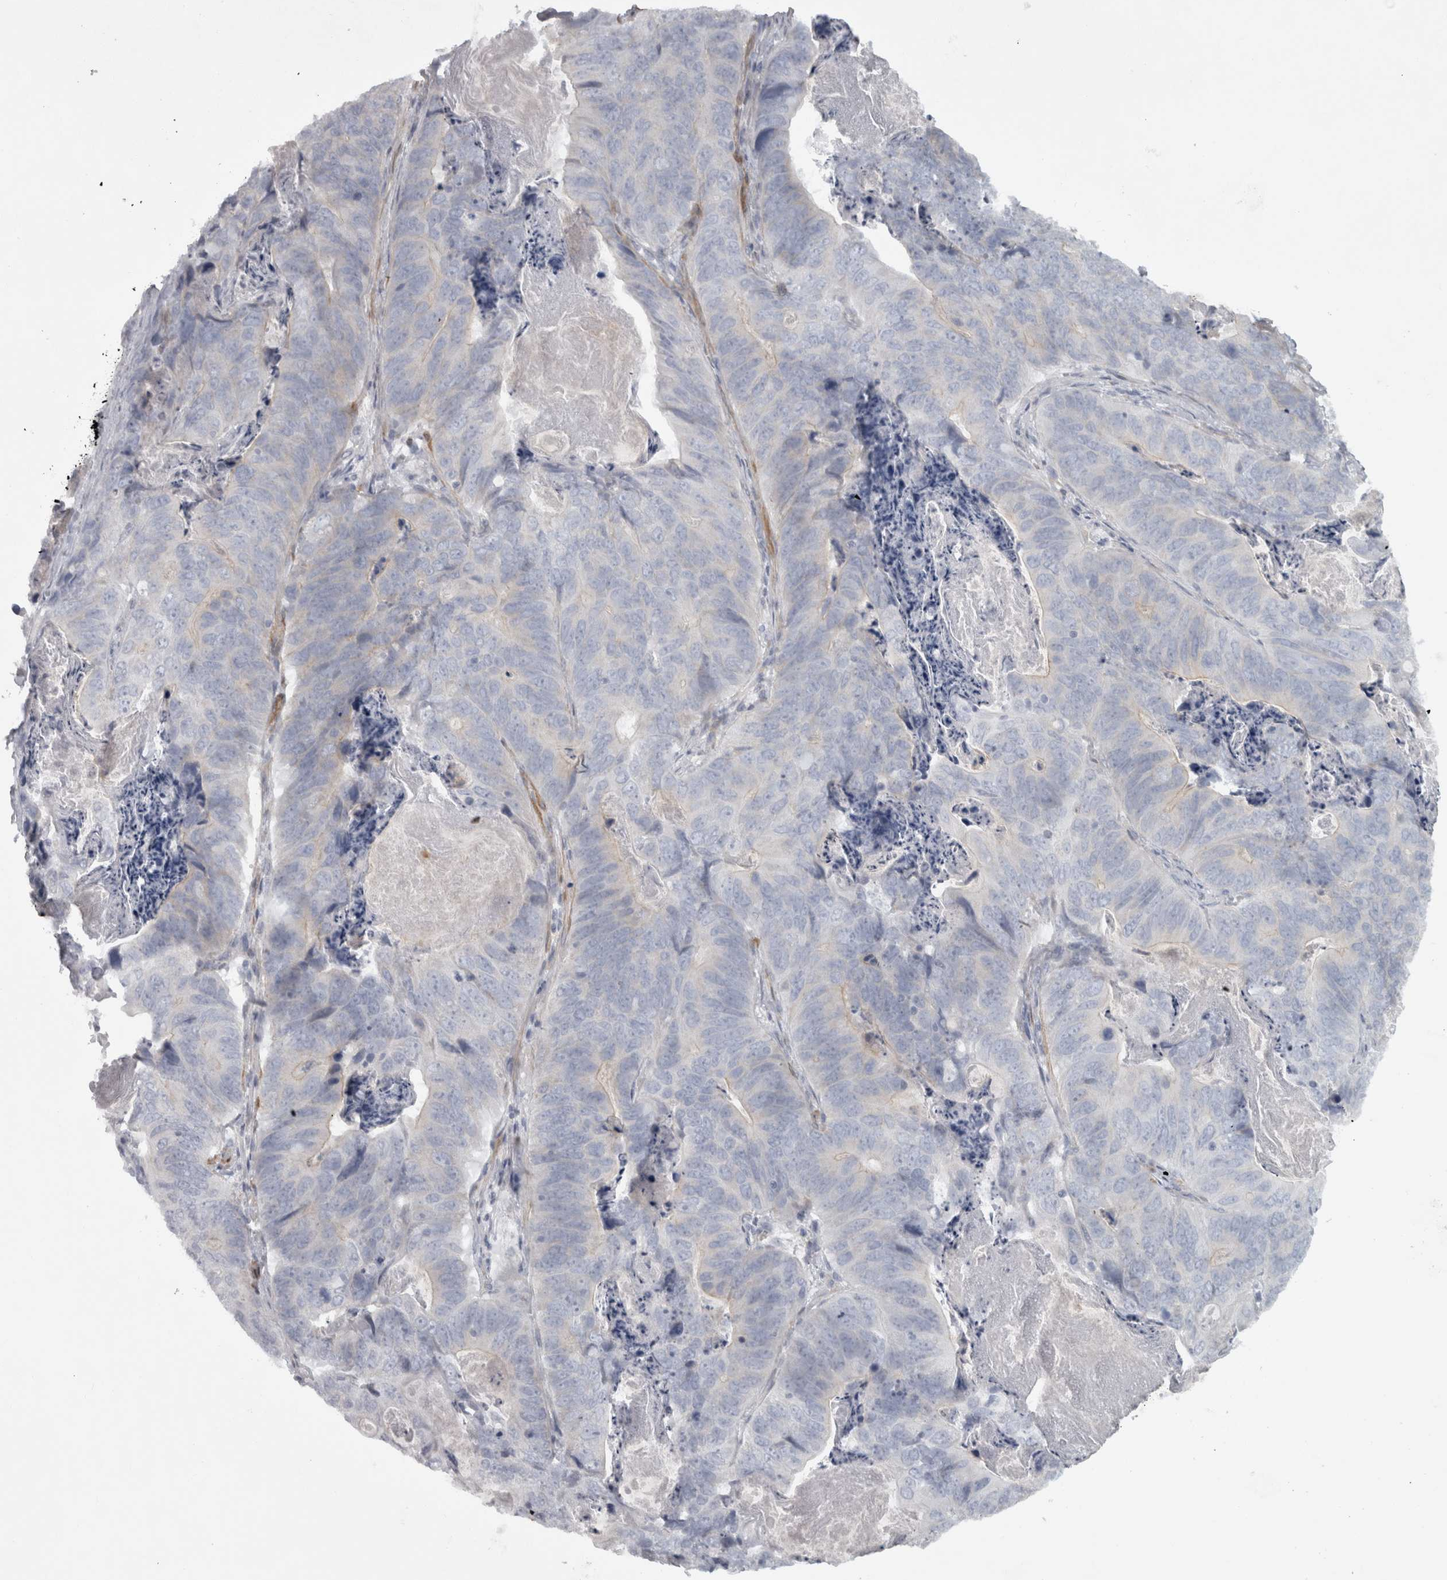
{"staining": {"intensity": "negative", "quantity": "none", "location": "none"}, "tissue": "stomach cancer", "cell_type": "Tumor cells", "image_type": "cancer", "snomed": [{"axis": "morphology", "description": "Normal tissue, NOS"}, {"axis": "morphology", "description": "Adenocarcinoma, NOS"}, {"axis": "topography", "description": "Stomach"}], "caption": "High magnification brightfield microscopy of stomach cancer stained with DAB (3,3'-diaminobenzidine) (brown) and counterstained with hematoxylin (blue): tumor cells show no significant positivity.", "gene": "PPP1R12B", "patient": {"sex": "female", "age": 89}}